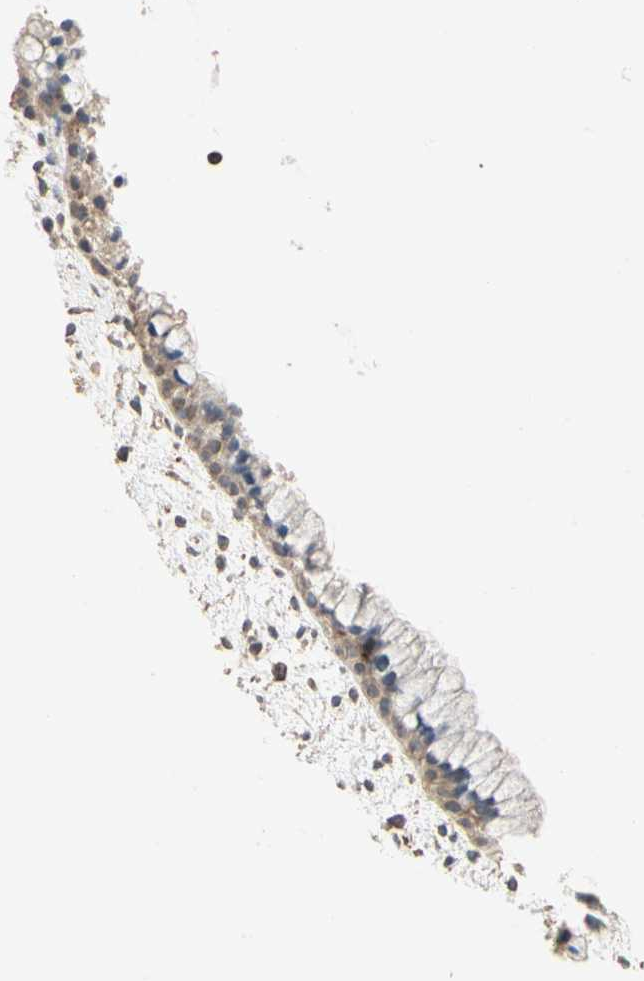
{"staining": {"intensity": "weak", "quantity": "25%-75%", "location": "cytoplasmic/membranous"}, "tissue": "cervix", "cell_type": "Glandular cells", "image_type": "normal", "snomed": [{"axis": "morphology", "description": "Normal tissue, NOS"}, {"axis": "topography", "description": "Cervix"}], "caption": "Protein expression analysis of unremarkable cervix demonstrates weak cytoplasmic/membranous expression in approximately 25%-75% of glandular cells. The staining was performed using DAB, with brown indicating positive protein expression. Nuclei are stained blue with hematoxylin.", "gene": "MAP3K10", "patient": {"sex": "female", "age": 39}}